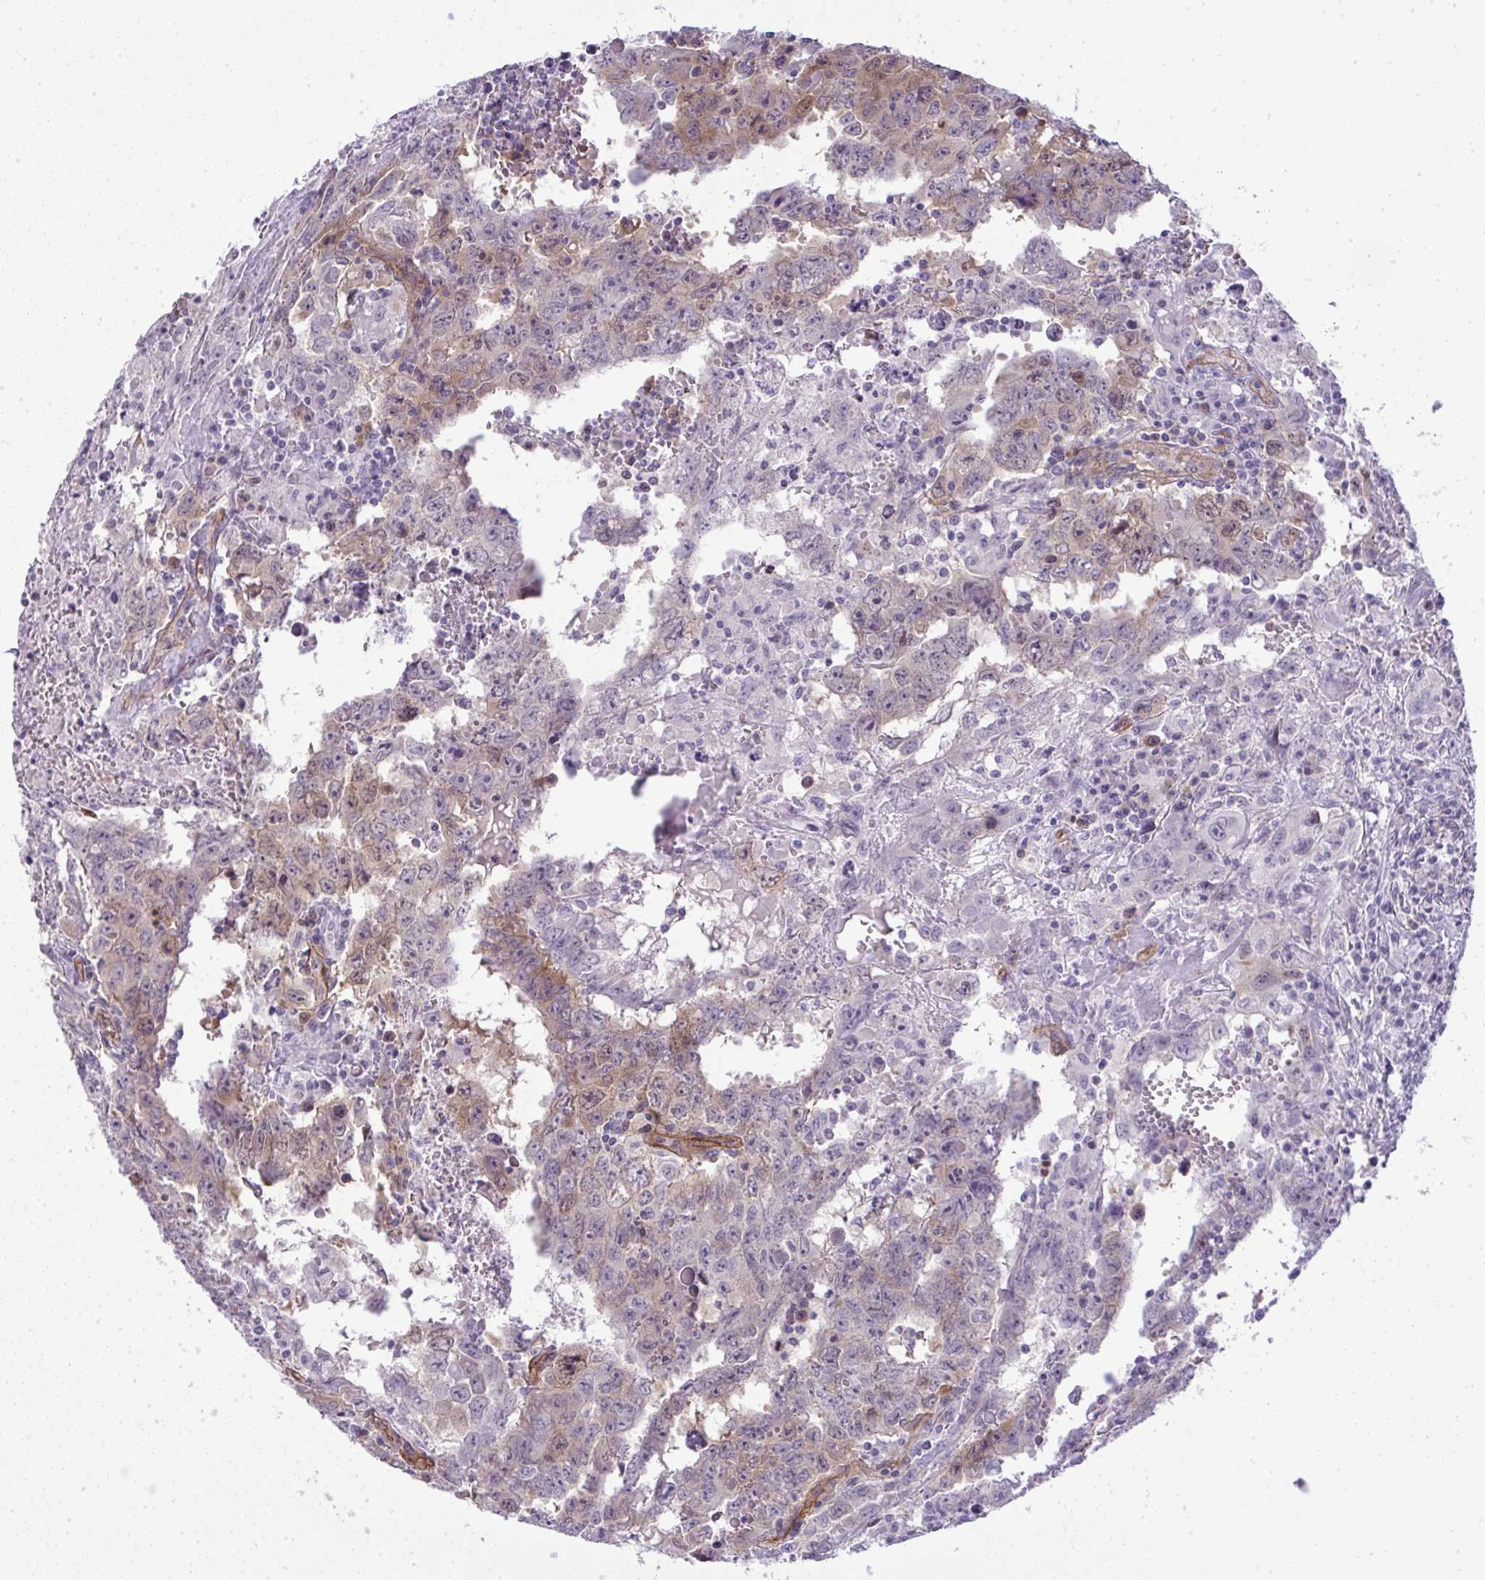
{"staining": {"intensity": "weak", "quantity": "<25%", "location": "cytoplasmic/membranous"}, "tissue": "testis cancer", "cell_type": "Tumor cells", "image_type": "cancer", "snomed": [{"axis": "morphology", "description": "Carcinoma, Embryonal, NOS"}, {"axis": "topography", "description": "Testis"}], "caption": "Human embryonal carcinoma (testis) stained for a protein using IHC shows no positivity in tumor cells.", "gene": "UBE2S", "patient": {"sex": "male", "age": 22}}